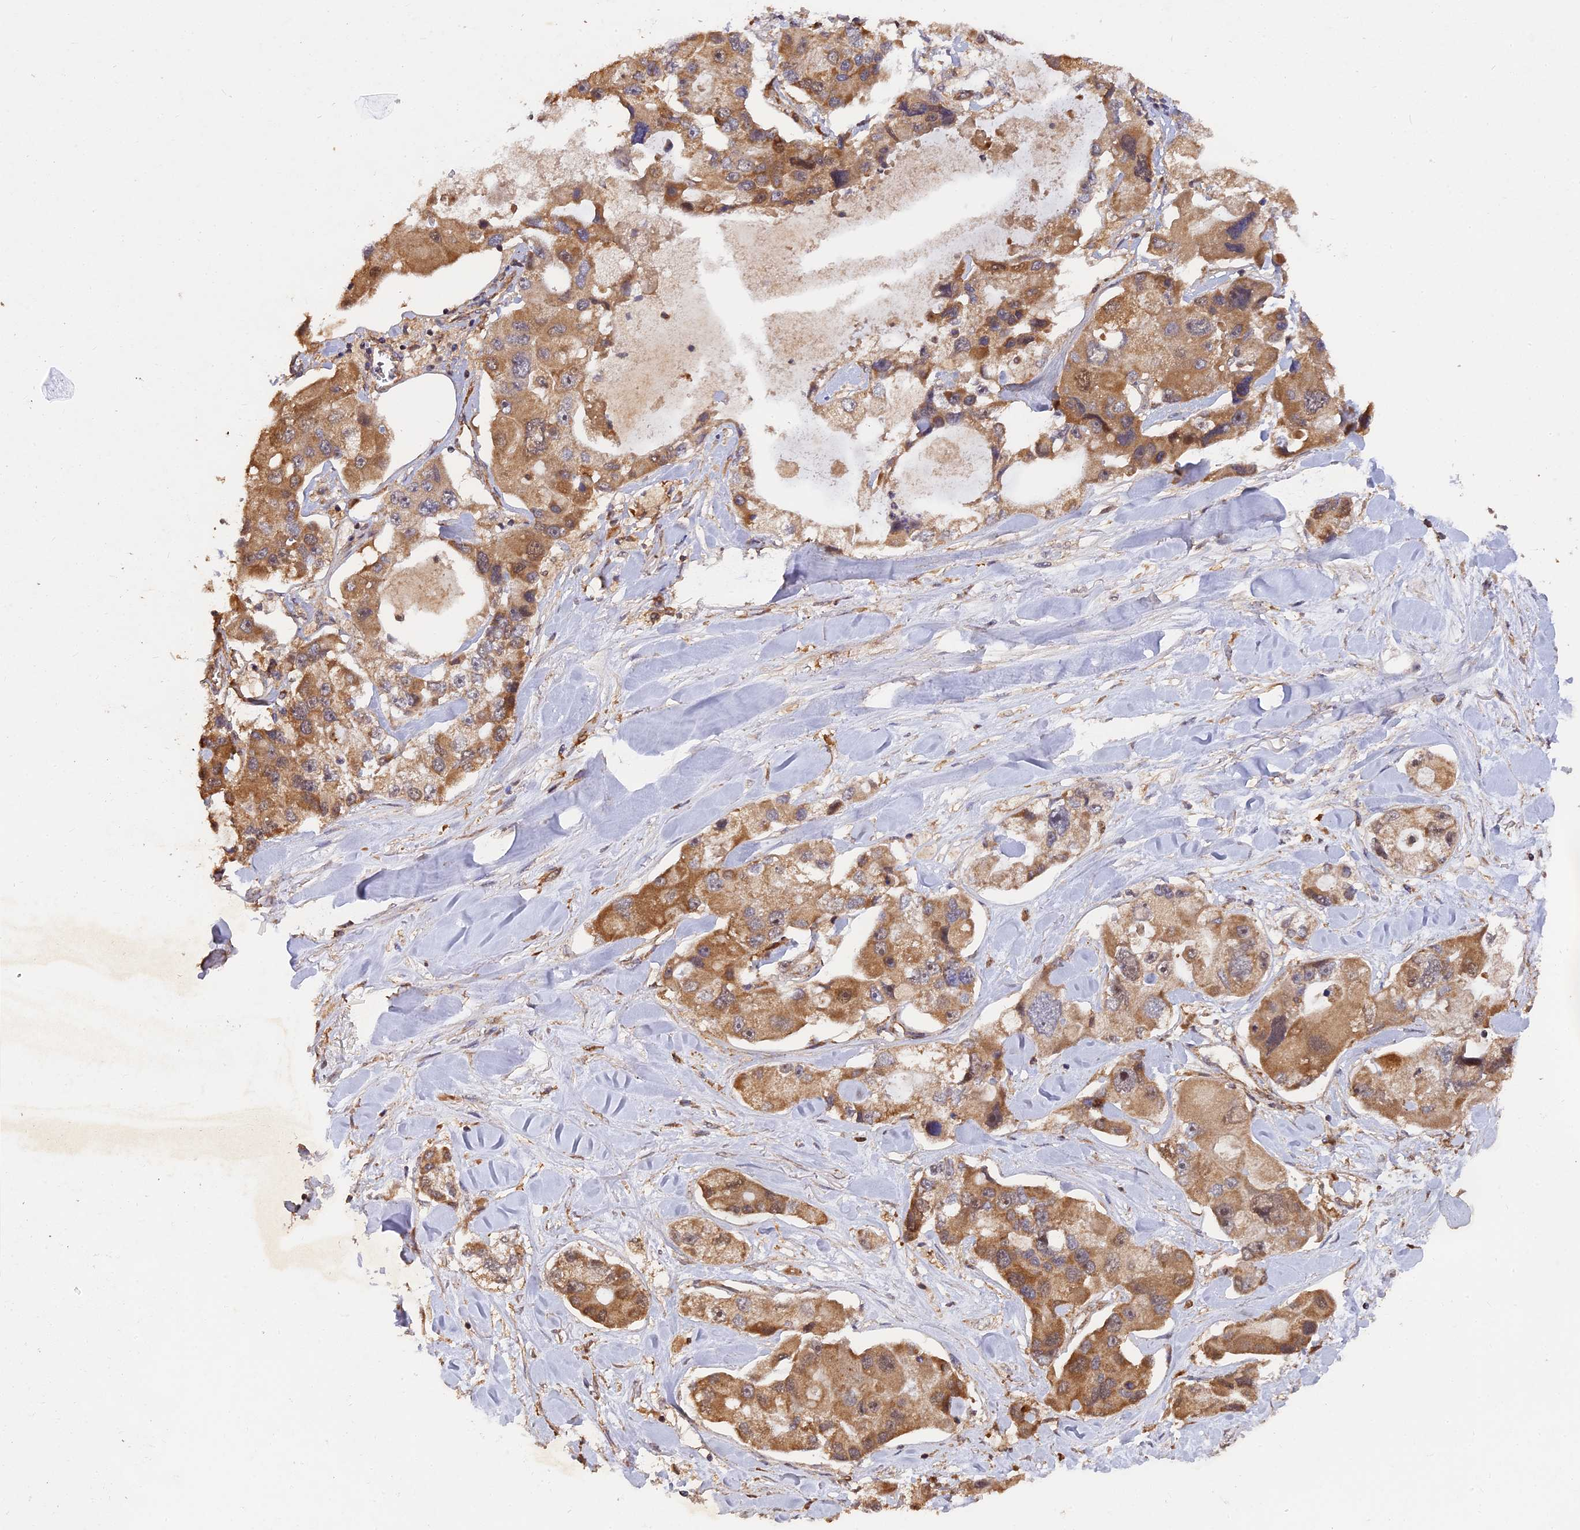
{"staining": {"intensity": "moderate", "quantity": ">75%", "location": "cytoplasmic/membranous"}, "tissue": "lung cancer", "cell_type": "Tumor cells", "image_type": "cancer", "snomed": [{"axis": "morphology", "description": "Adenocarcinoma, NOS"}, {"axis": "topography", "description": "Lung"}], "caption": "Adenocarcinoma (lung) was stained to show a protein in brown. There is medium levels of moderate cytoplasmic/membranous positivity in about >75% of tumor cells.", "gene": "SAC3D1", "patient": {"sex": "female", "age": 54}}